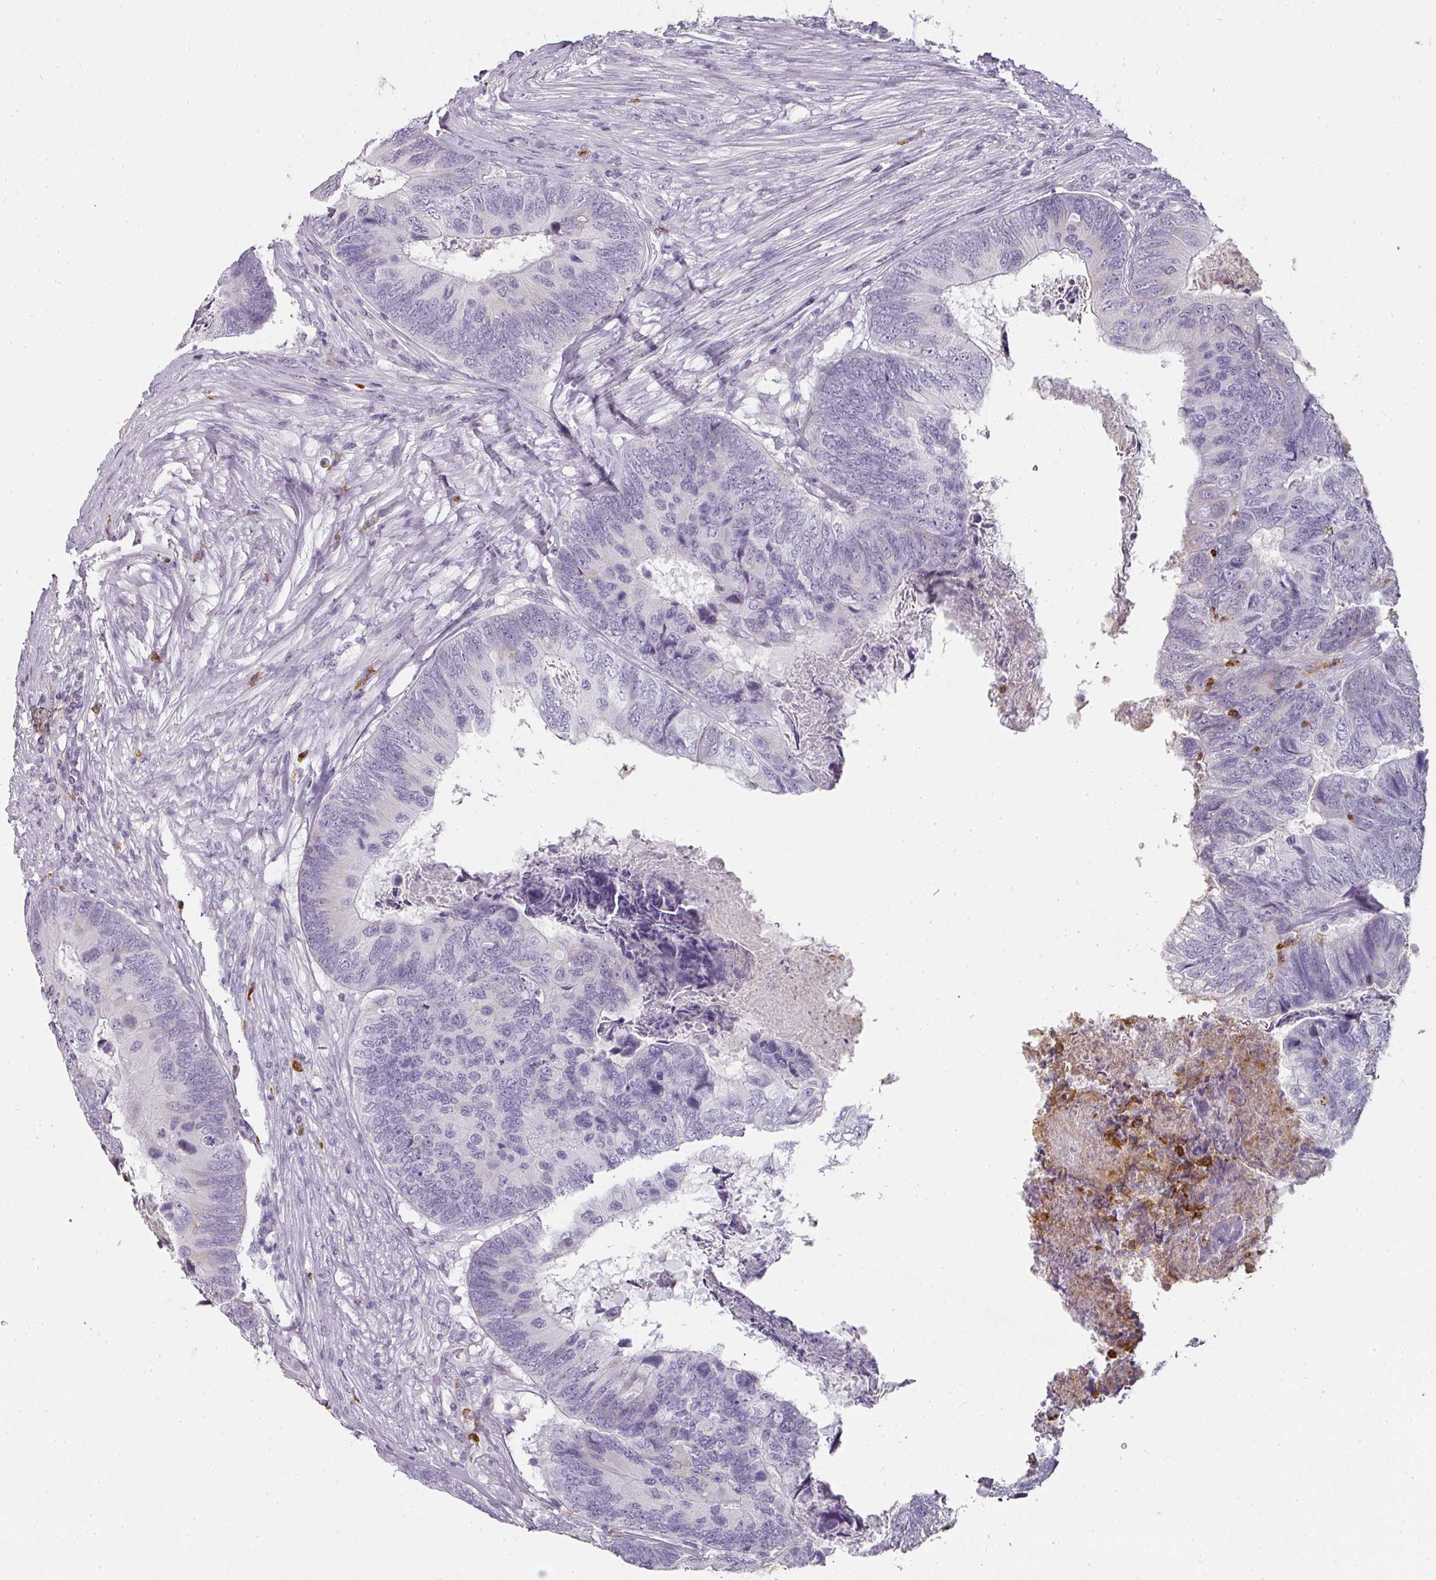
{"staining": {"intensity": "negative", "quantity": "none", "location": "none"}, "tissue": "colorectal cancer", "cell_type": "Tumor cells", "image_type": "cancer", "snomed": [{"axis": "morphology", "description": "Adenocarcinoma, NOS"}, {"axis": "topography", "description": "Colon"}], "caption": "A high-resolution image shows immunohistochemistry staining of adenocarcinoma (colorectal), which displays no significant expression in tumor cells.", "gene": "CAMP", "patient": {"sex": "female", "age": 67}}